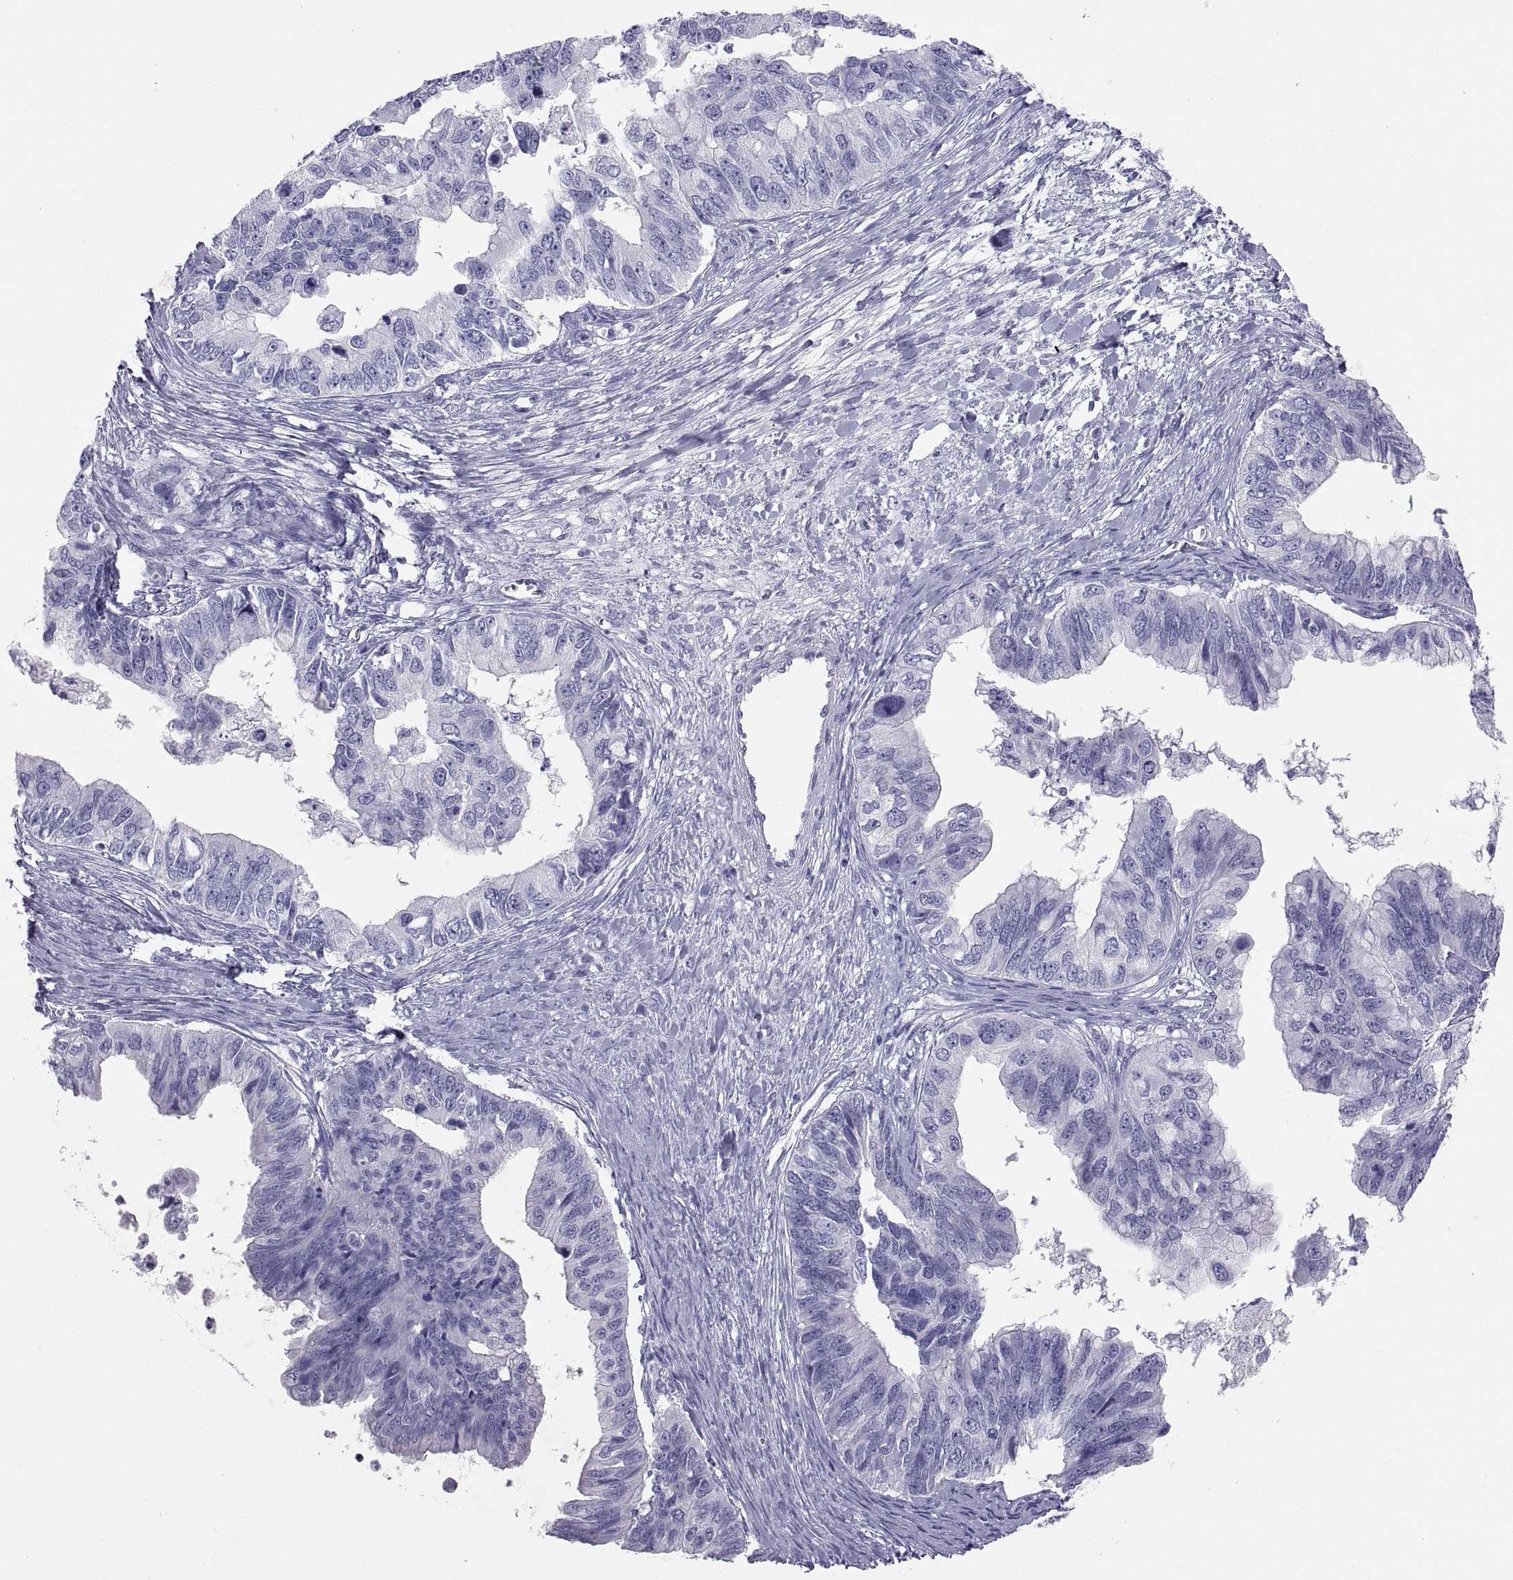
{"staining": {"intensity": "negative", "quantity": "none", "location": "none"}, "tissue": "ovarian cancer", "cell_type": "Tumor cells", "image_type": "cancer", "snomed": [{"axis": "morphology", "description": "Cystadenocarcinoma, mucinous, NOS"}, {"axis": "topography", "description": "Ovary"}], "caption": "DAB immunohistochemical staining of ovarian cancer (mucinous cystadenocarcinoma) demonstrates no significant expression in tumor cells.", "gene": "FAM170A", "patient": {"sex": "female", "age": 76}}